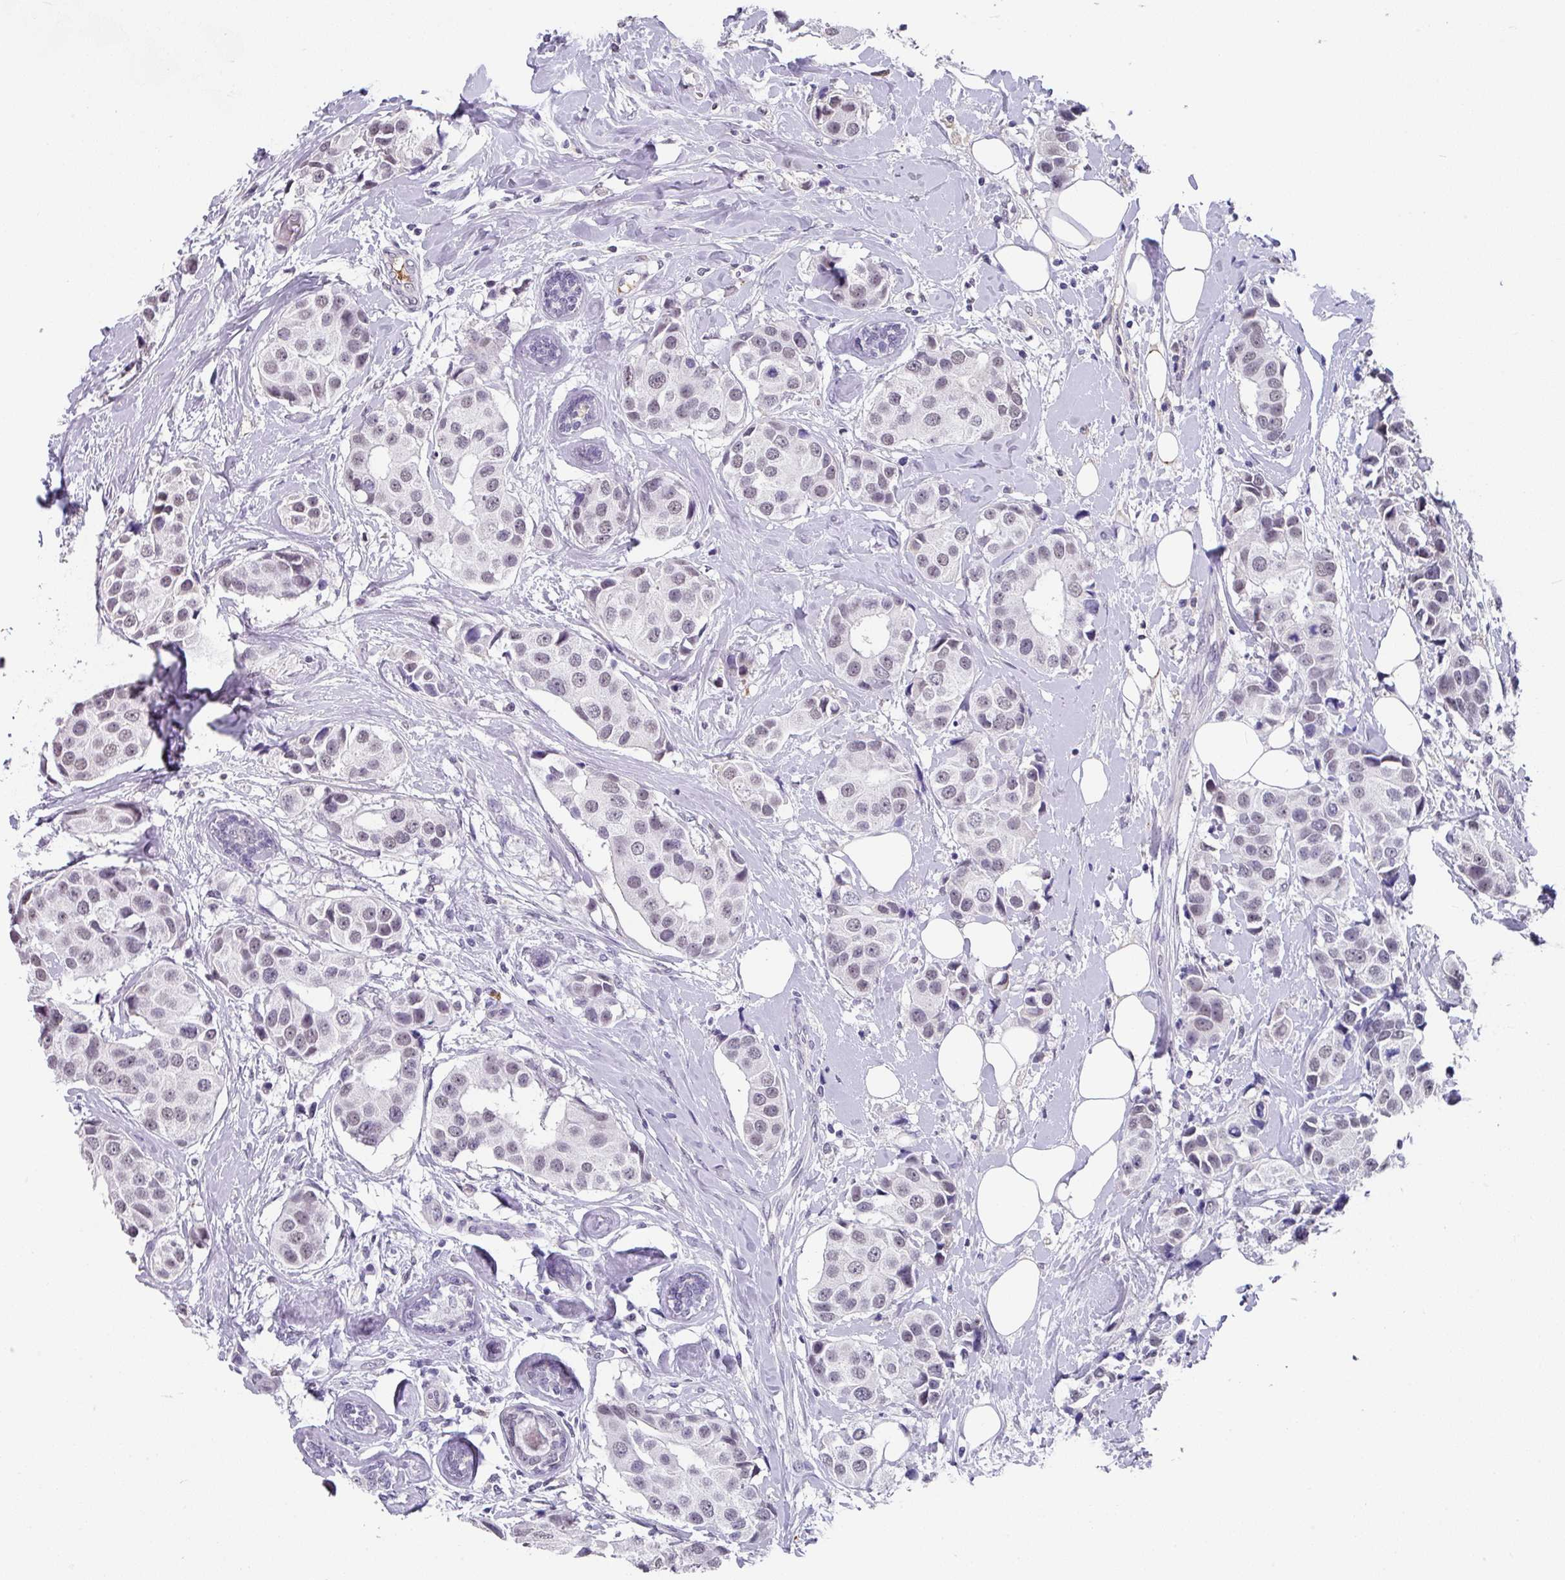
{"staining": {"intensity": "weak", "quantity": ">75%", "location": "nuclear"}, "tissue": "breast cancer", "cell_type": "Tumor cells", "image_type": "cancer", "snomed": [{"axis": "morphology", "description": "Normal tissue, NOS"}, {"axis": "morphology", "description": "Duct carcinoma"}, {"axis": "topography", "description": "Breast"}], "caption": "Immunohistochemical staining of human breast cancer demonstrates weak nuclear protein positivity in approximately >75% of tumor cells.", "gene": "C1QB", "patient": {"sex": "female", "age": 39}}